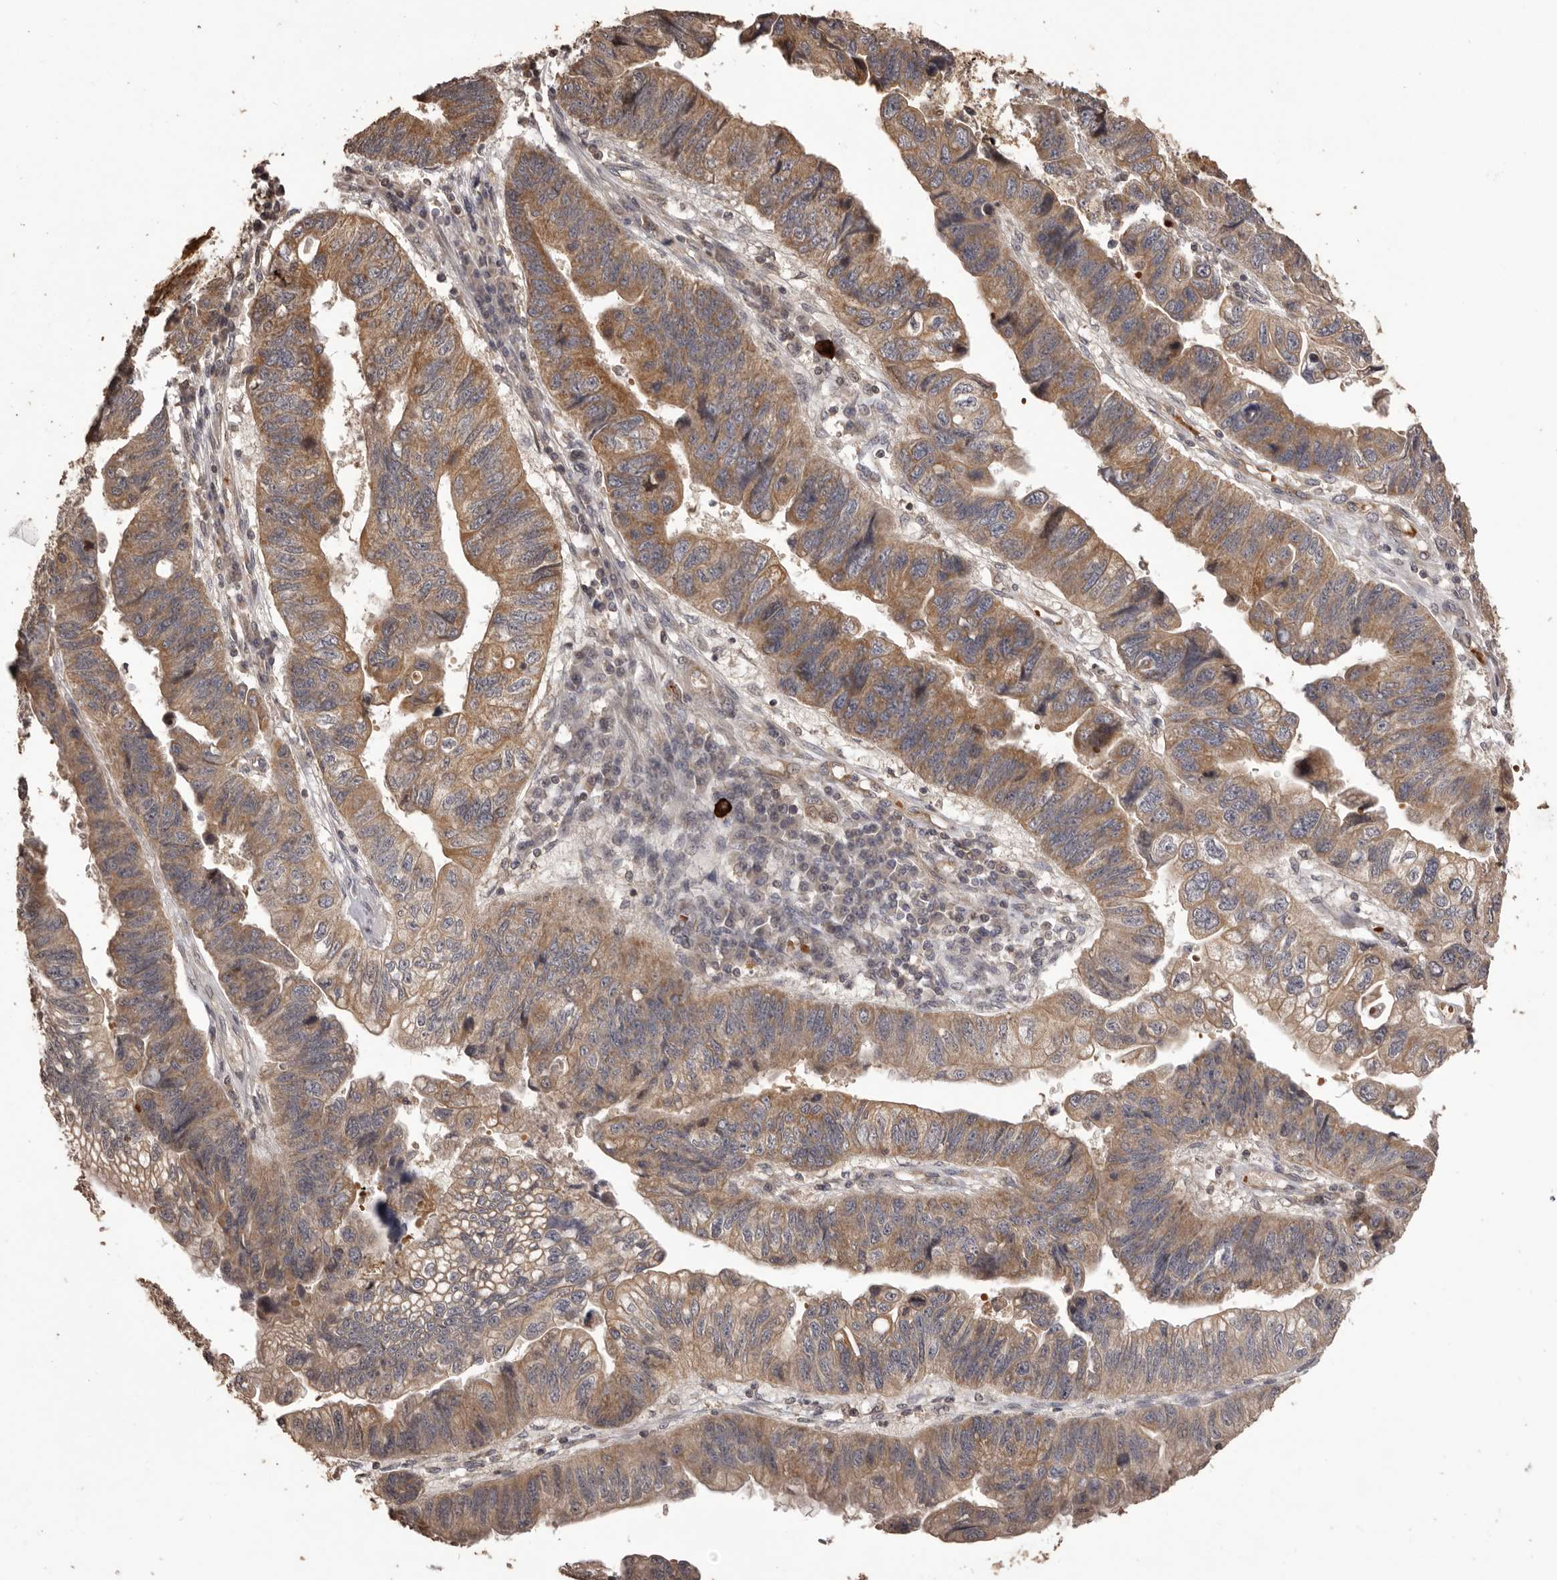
{"staining": {"intensity": "moderate", "quantity": ">75%", "location": "cytoplasmic/membranous"}, "tissue": "stomach cancer", "cell_type": "Tumor cells", "image_type": "cancer", "snomed": [{"axis": "morphology", "description": "Adenocarcinoma, NOS"}, {"axis": "topography", "description": "Stomach"}], "caption": "A medium amount of moderate cytoplasmic/membranous staining is appreciated in approximately >75% of tumor cells in stomach adenocarcinoma tissue.", "gene": "QRSL1", "patient": {"sex": "male", "age": 59}}